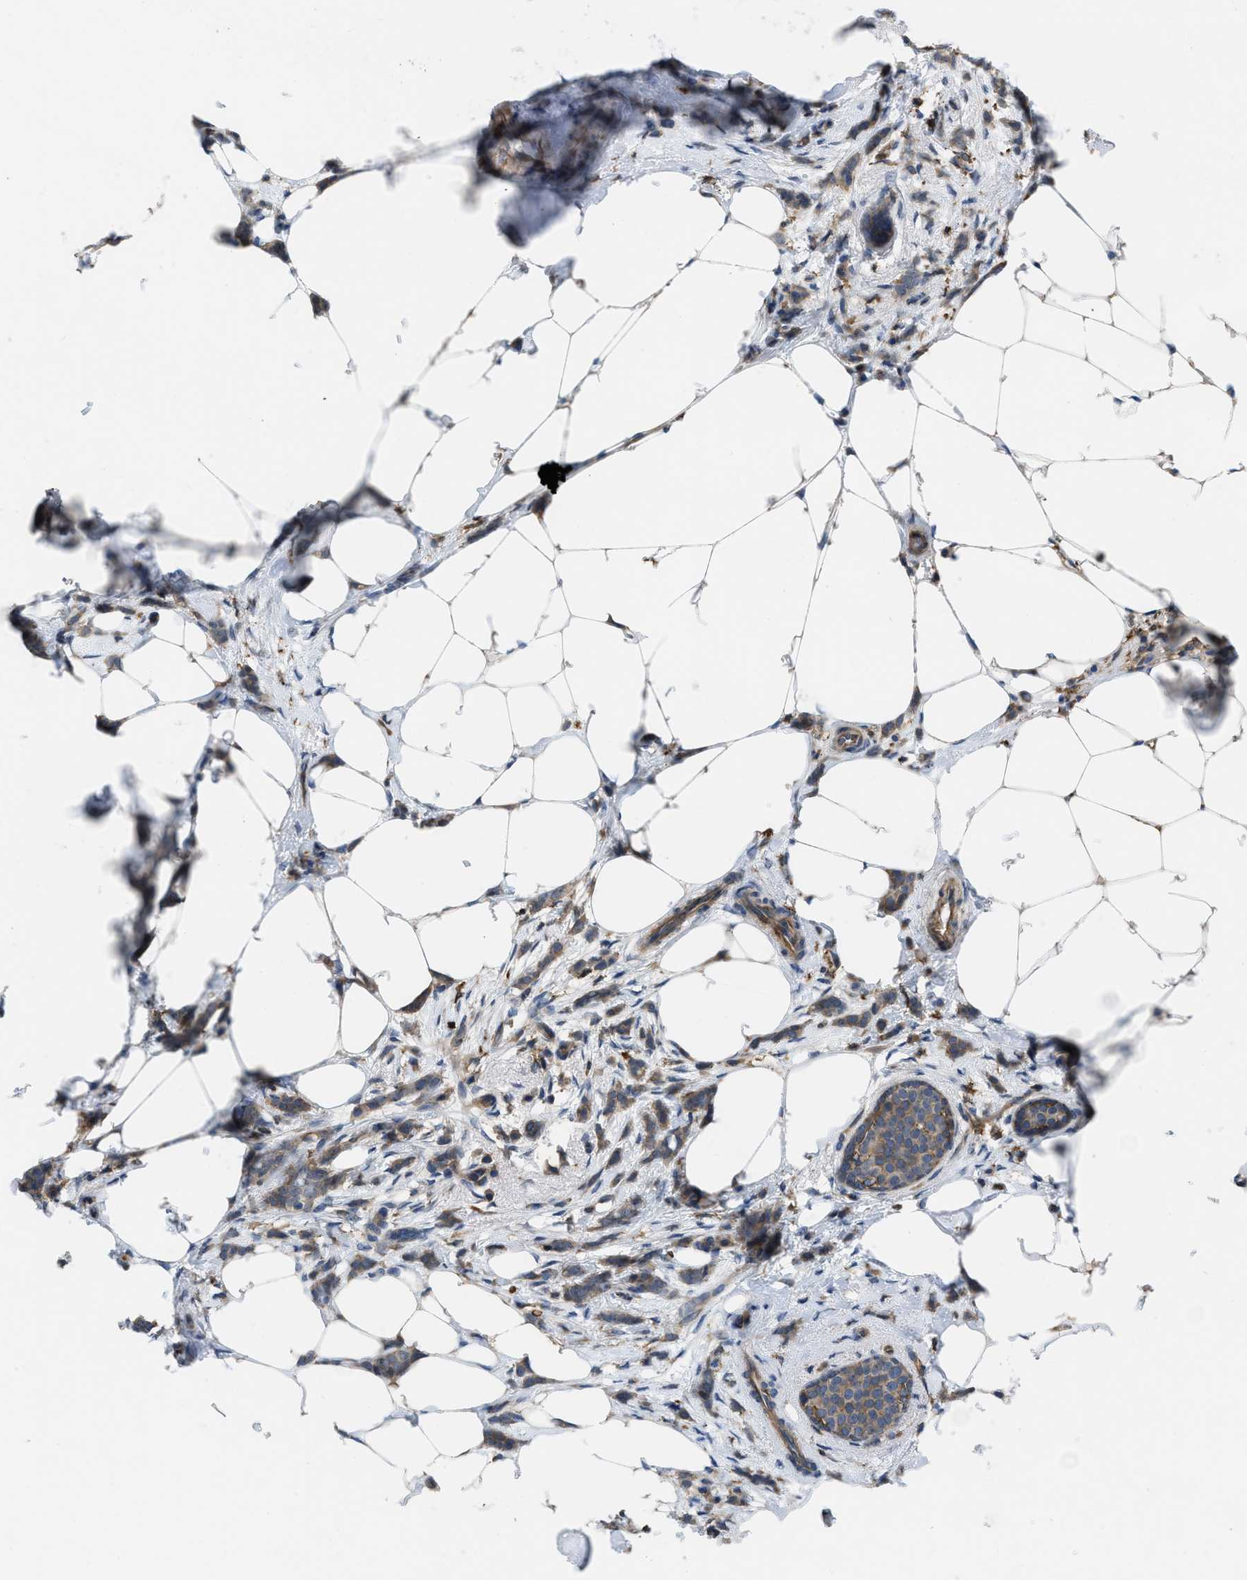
{"staining": {"intensity": "moderate", "quantity": ">75%", "location": "cytoplasmic/membranous"}, "tissue": "breast cancer", "cell_type": "Tumor cells", "image_type": "cancer", "snomed": [{"axis": "morphology", "description": "Lobular carcinoma, in situ"}, {"axis": "morphology", "description": "Lobular carcinoma"}, {"axis": "topography", "description": "Breast"}], "caption": "Immunohistochemistry (DAB) staining of breast cancer reveals moderate cytoplasmic/membranous protein positivity in about >75% of tumor cells.", "gene": "MYO18A", "patient": {"sex": "female", "age": 41}}